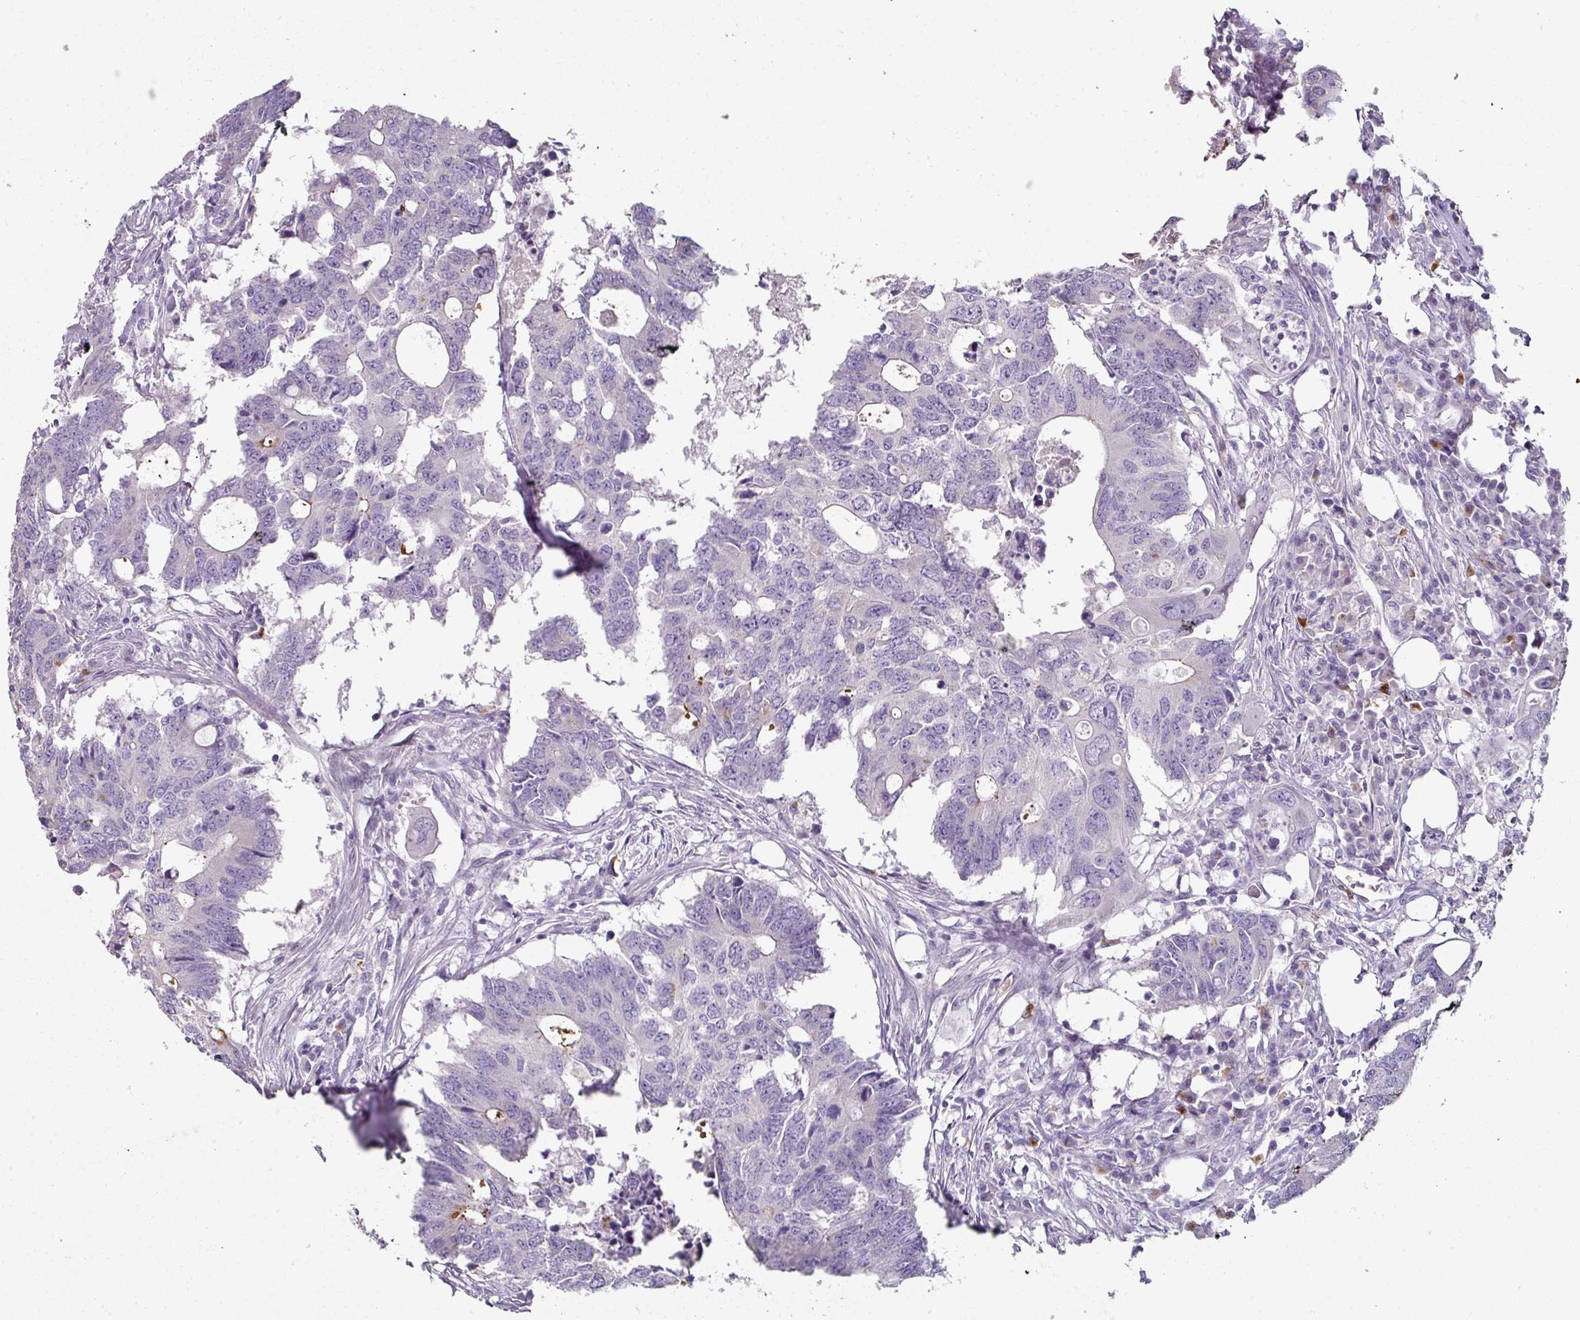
{"staining": {"intensity": "negative", "quantity": "none", "location": "none"}, "tissue": "colorectal cancer", "cell_type": "Tumor cells", "image_type": "cancer", "snomed": [{"axis": "morphology", "description": "Adenocarcinoma, NOS"}, {"axis": "topography", "description": "Colon"}], "caption": "Tumor cells are negative for brown protein staining in colorectal adenocarcinoma.", "gene": "FHAD1", "patient": {"sex": "male", "age": 71}}